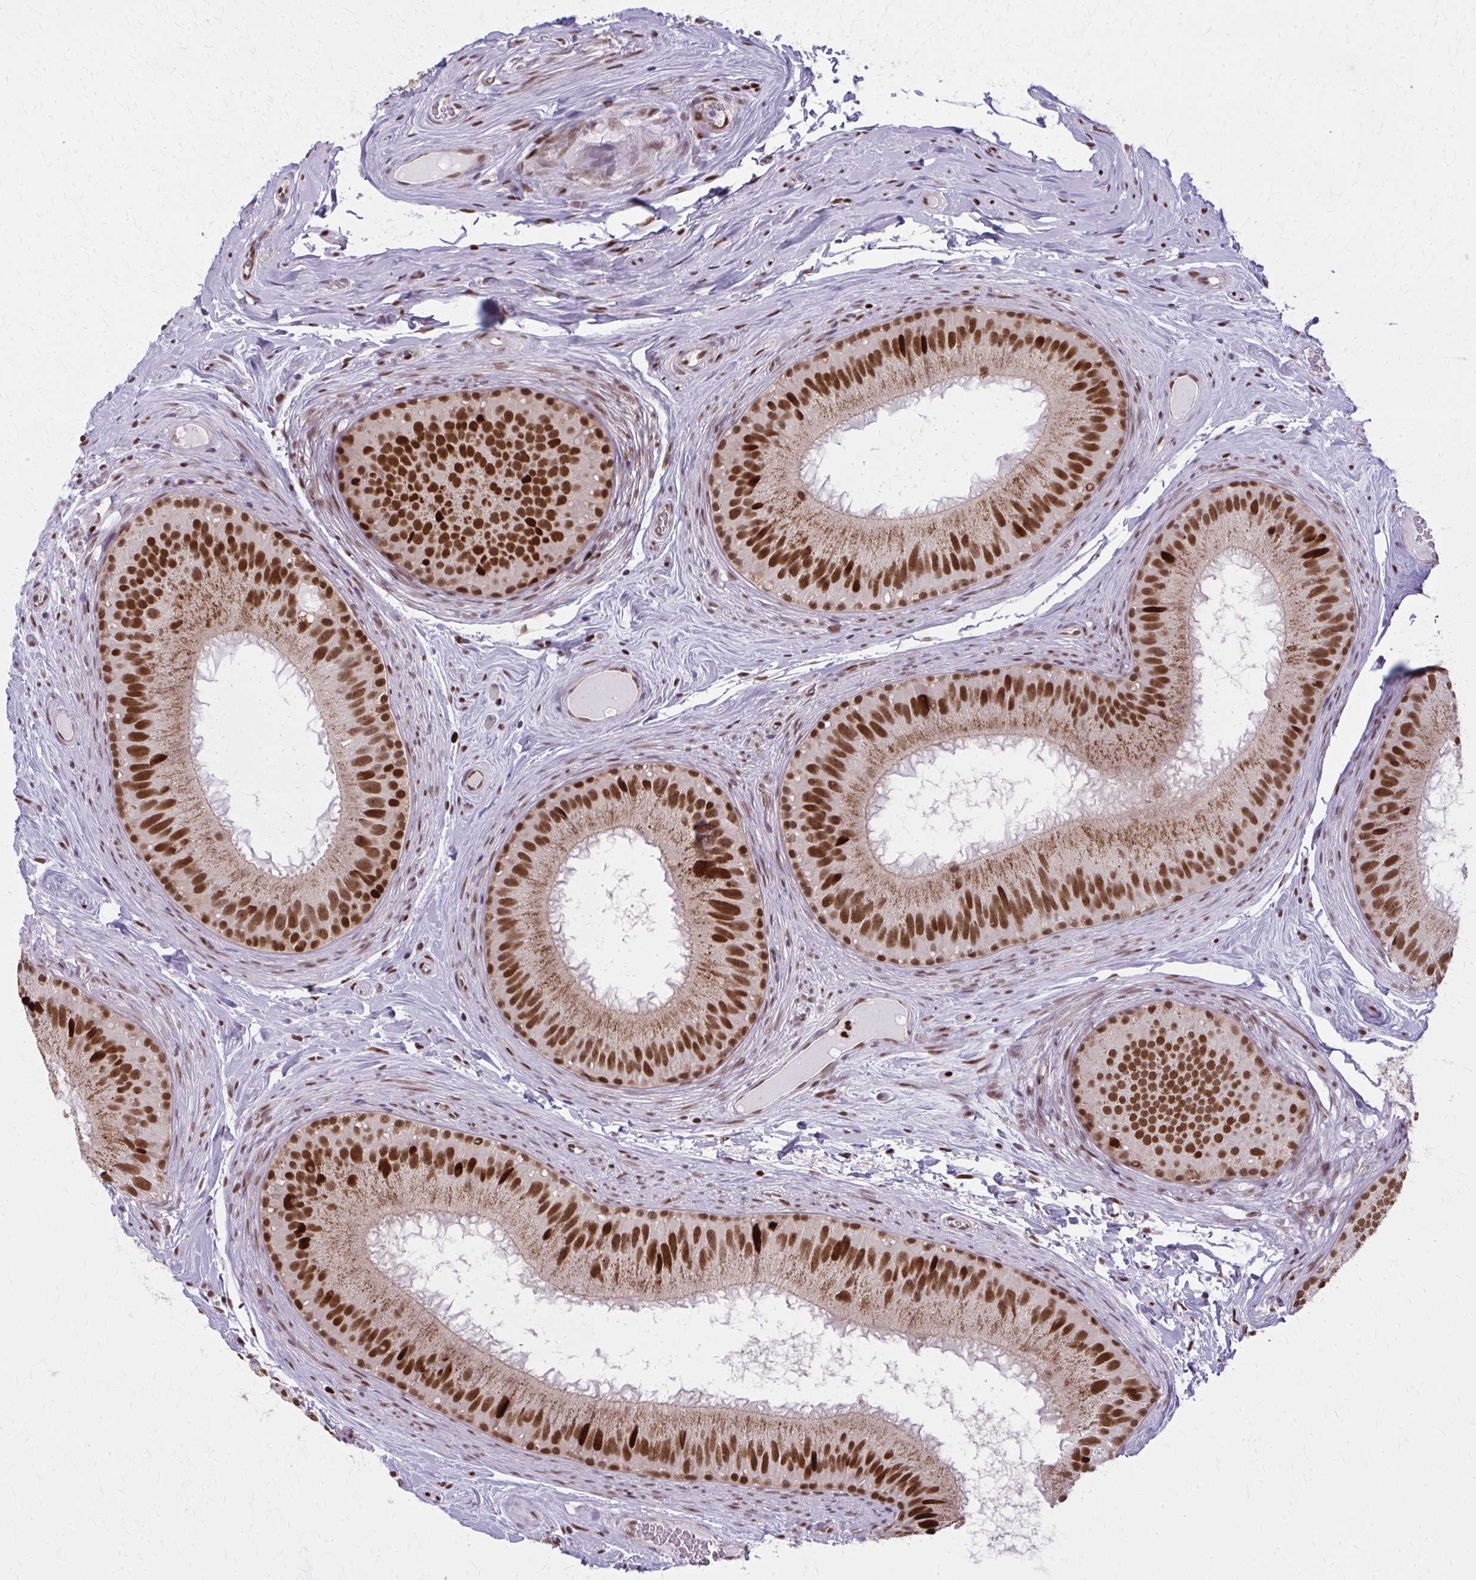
{"staining": {"intensity": "strong", "quantity": ">75%", "location": "cytoplasmic/membranous,nuclear"}, "tissue": "epididymis", "cell_type": "Glandular cells", "image_type": "normal", "snomed": [{"axis": "morphology", "description": "Normal tissue, NOS"}, {"axis": "topography", "description": "Epididymis"}], "caption": "Immunohistochemical staining of benign epididymis exhibits high levels of strong cytoplasmic/membranous,nuclear staining in approximately >75% of glandular cells. (DAB IHC with brightfield microscopy, high magnification).", "gene": "ZNF559", "patient": {"sex": "male", "age": 44}}